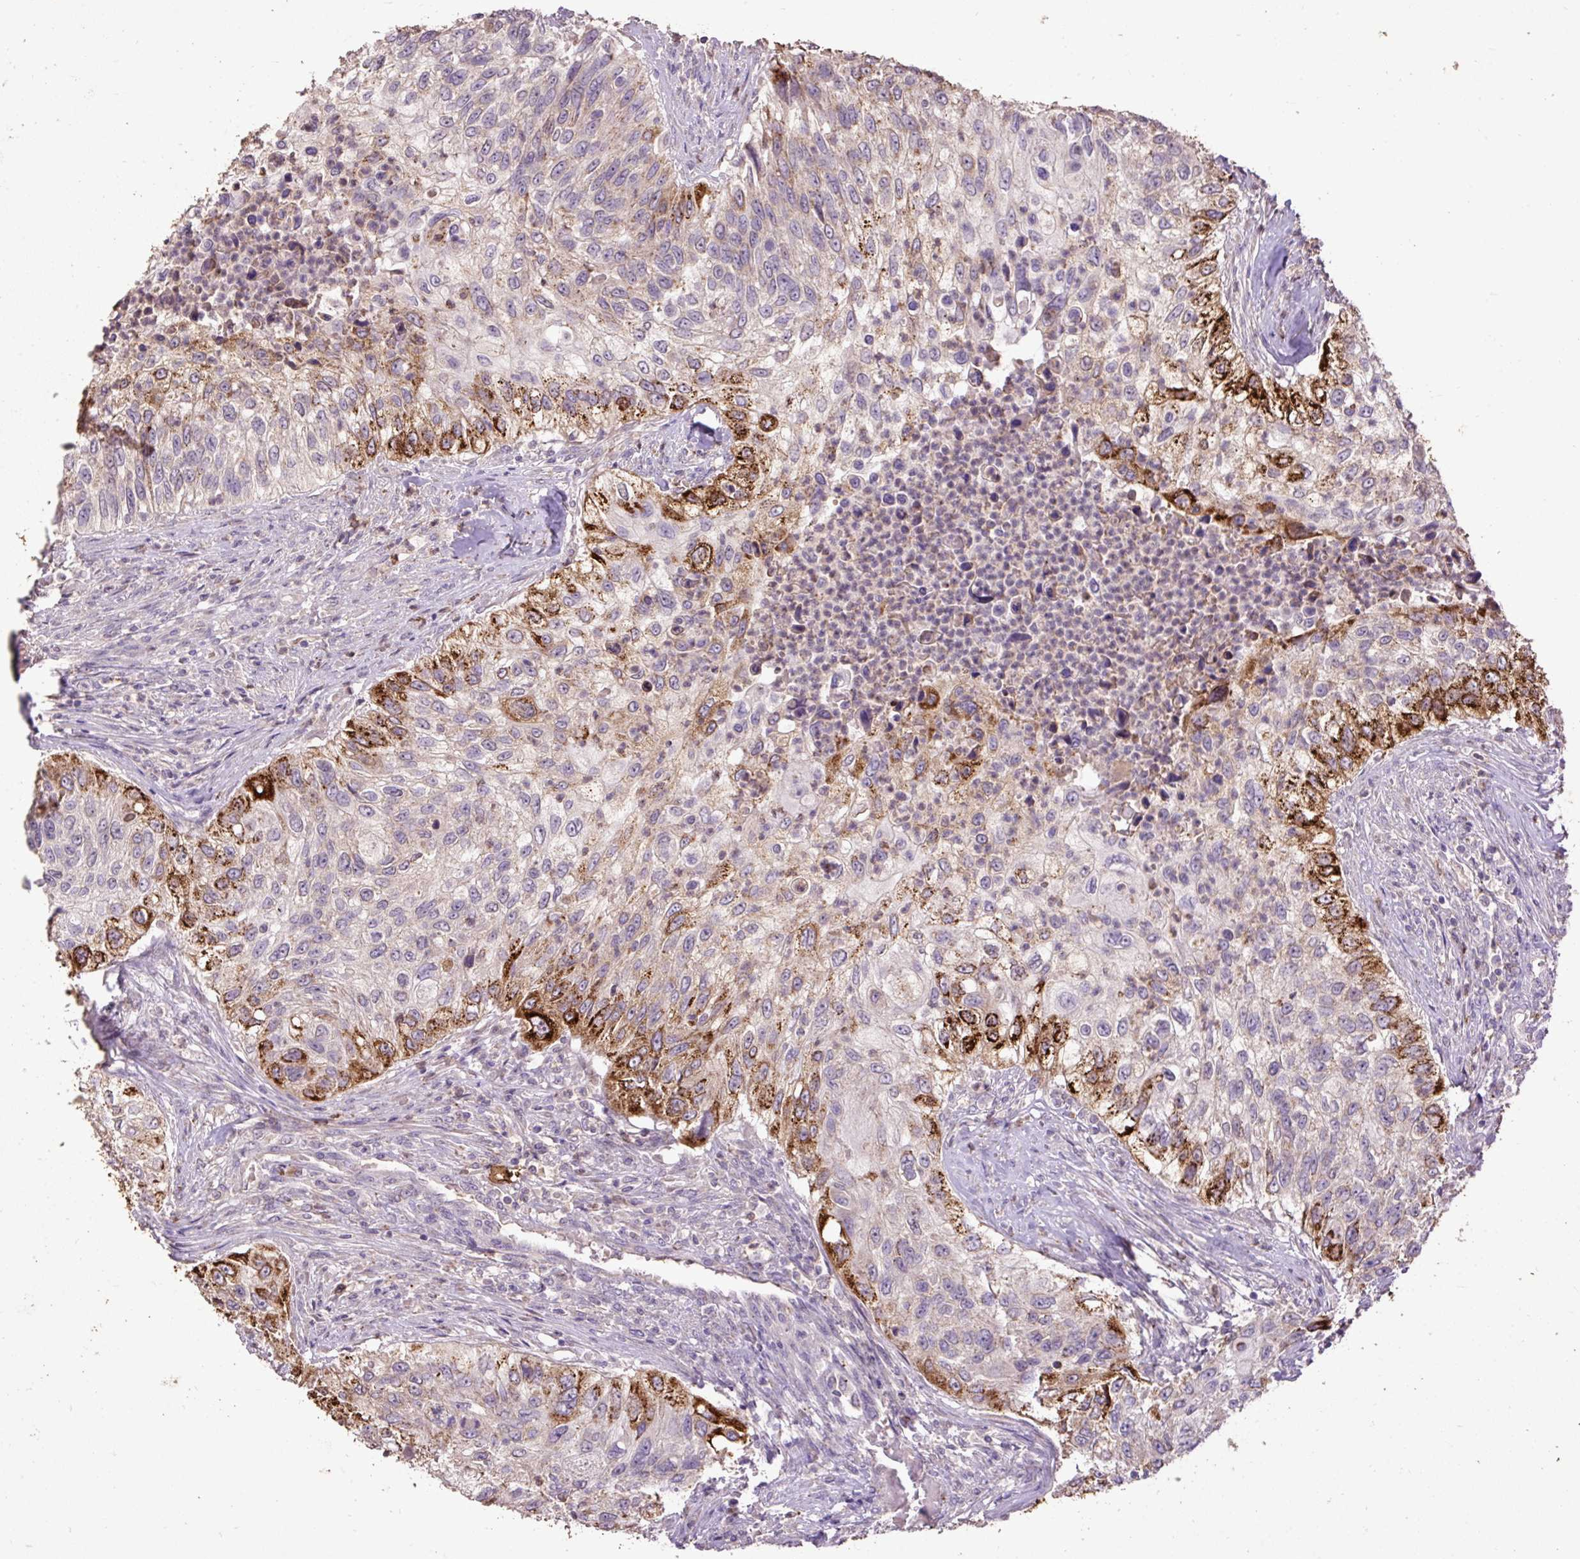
{"staining": {"intensity": "strong", "quantity": "<25%", "location": "cytoplasmic/membranous"}, "tissue": "urothelial cancer", "cell_type": "Tumor cells", "image_type": "cancer", "snomed": [{"axis": "morphology", "description": "Urothelial carcinoma, High grade"}, {"axis": "topography", "description": "Urinary bladder"}], "caption": "A micrograph of urothelial cancer stained for a protein demonstrates strong cytoplasmic/membranous brown staining in tumor cells. (DAB (3,3'-diaminobenzidine) = brown stain, brightfield microscopy at high magnification).", "gene": "LRTM2", "patient": {"sex": "female", "age": 60}}